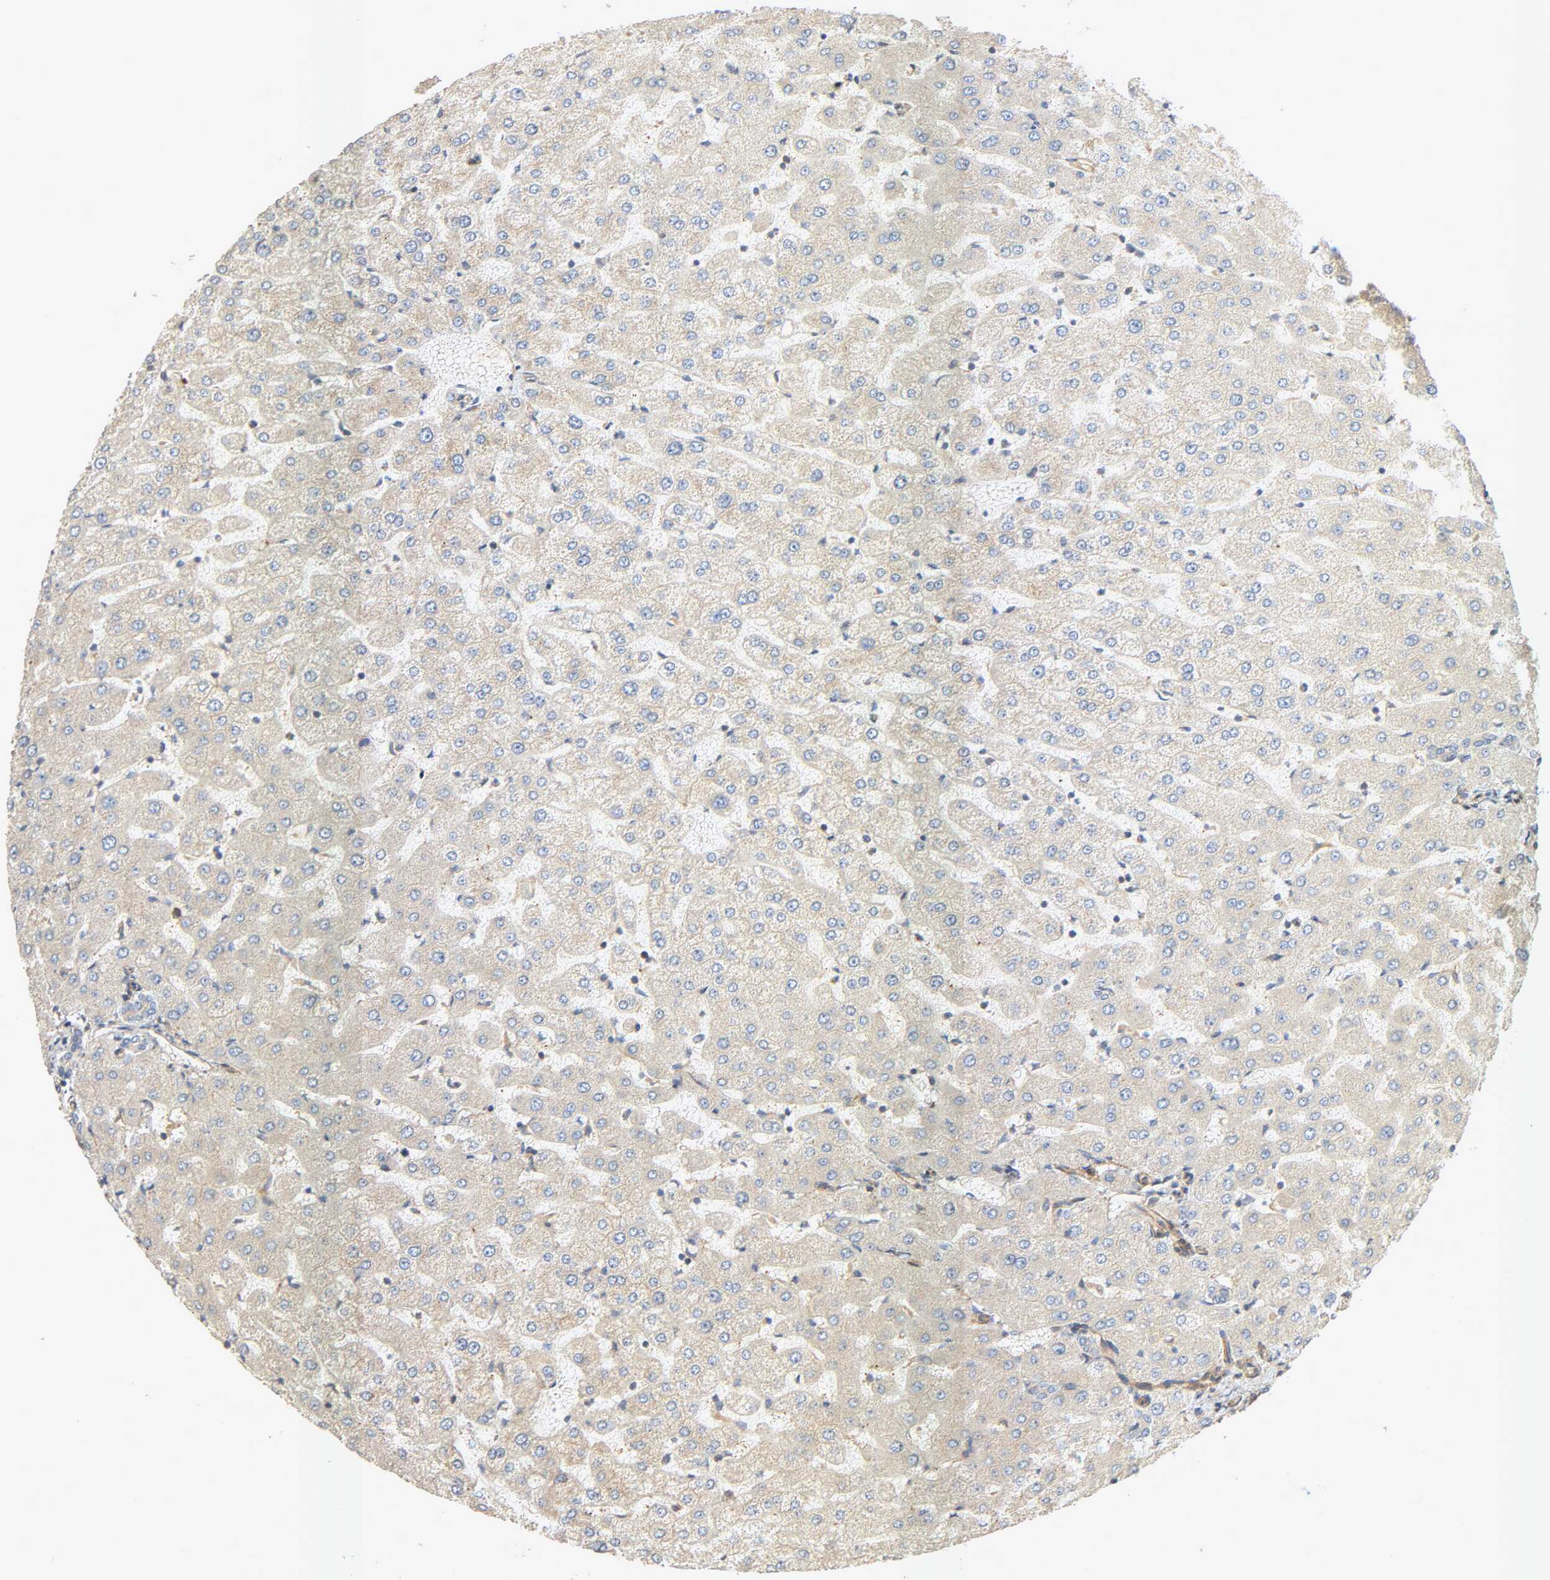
{"staining": {"intensity": "weak", "quantity": ">75%", "location": "cytoplasmic/membranous"}, "tissue": "liver", "cell_type": "Cholangiocytes", "image_type": "normal", "snomed": [{"axis": "morphology", "description": "Normal tissue, NOS"}, {"axis": "morphology", "description": "Fibrosis, NOS"}, {"axis": "topography", "description": "Liver"}], "caption": "Normal liver reveals weak cytoplasmic/membranous positivity in approximately >75% of cholangiocytes, visualized by immunohistochemistry.", "gene": "SGSM1", "patient": {"sex": "female", "age": 29}}